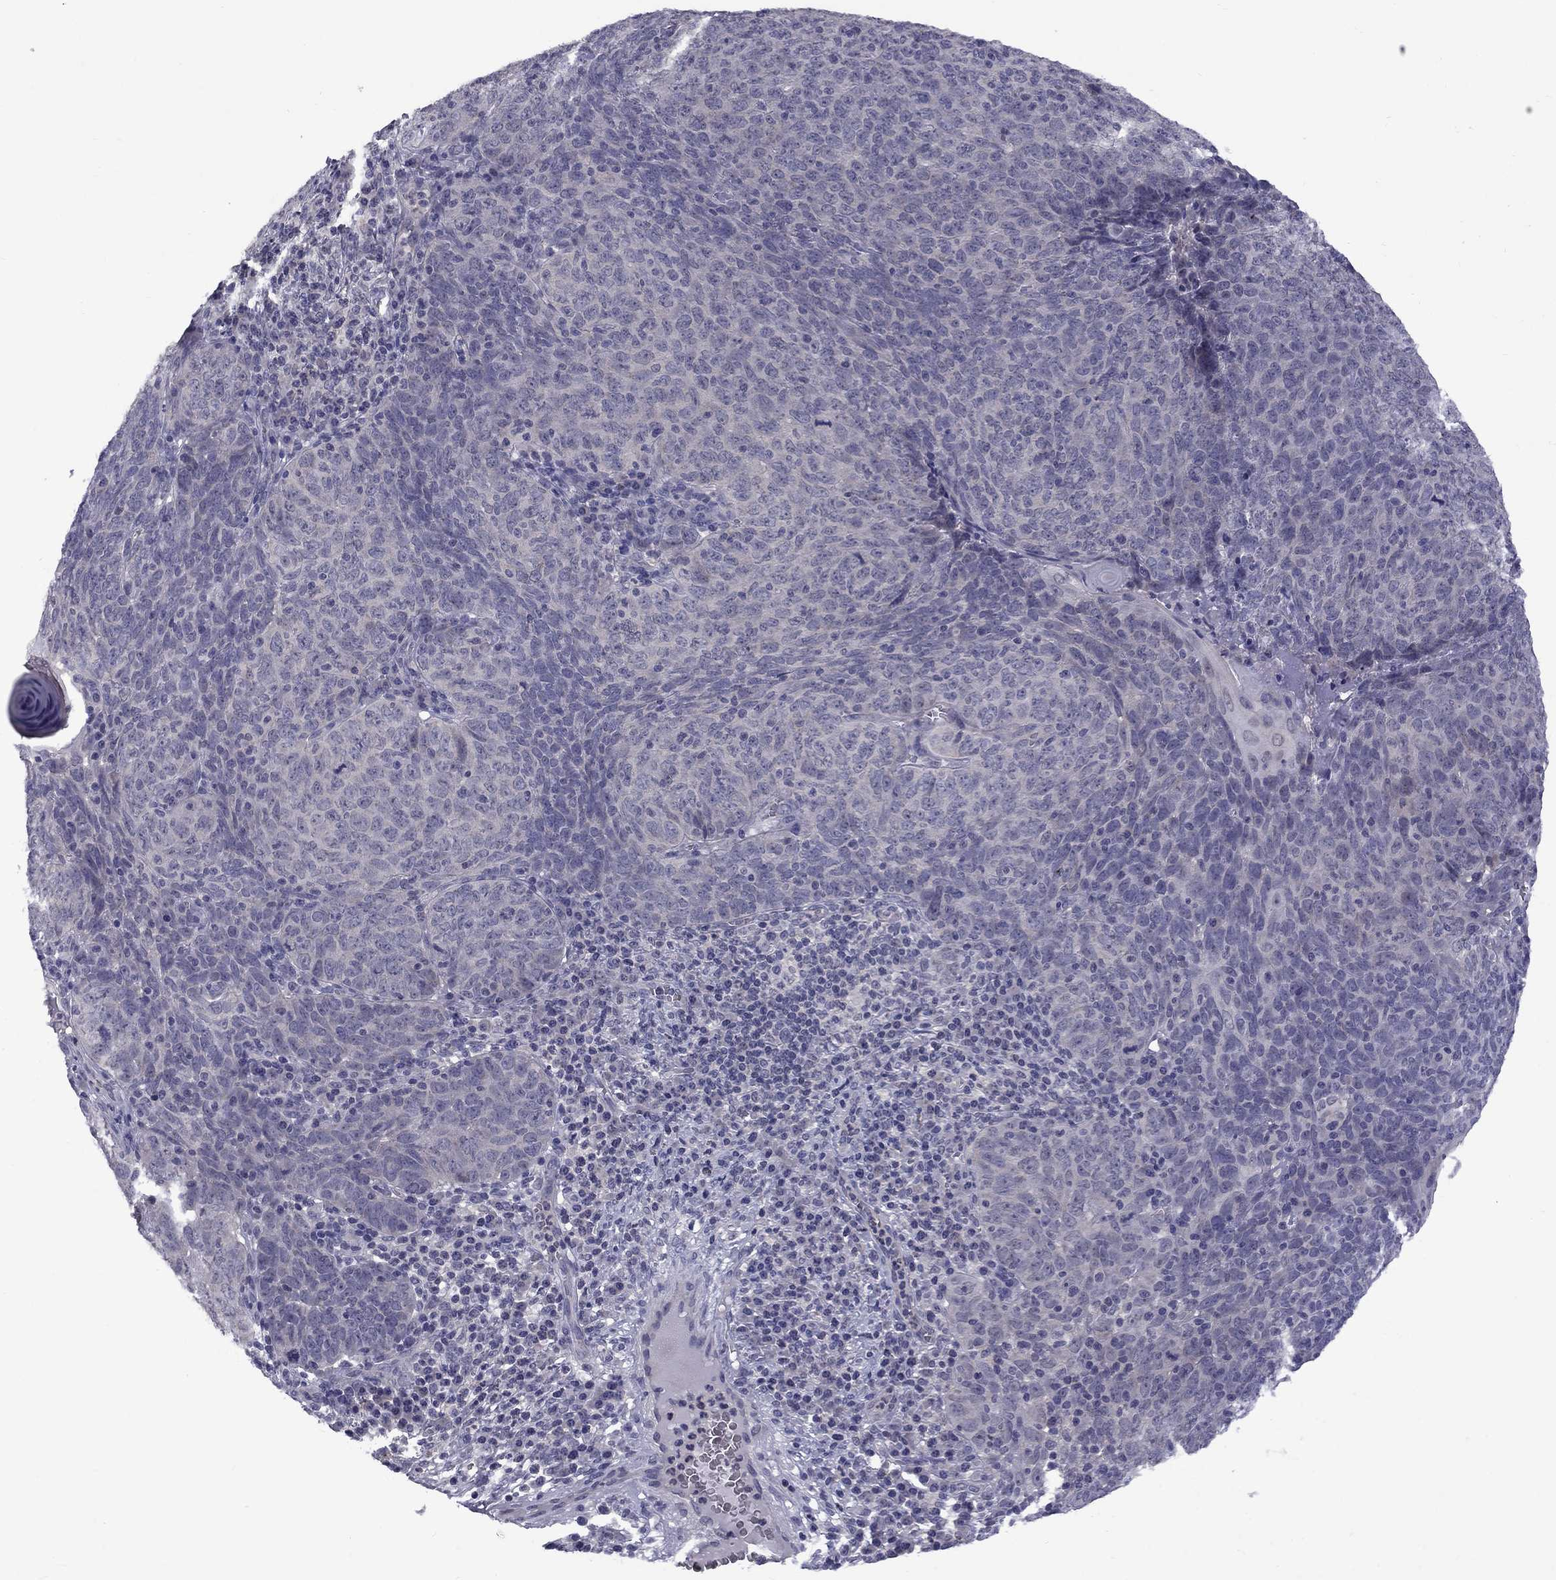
{"staining": {"intensity": "negative", "quantity": "none", "location": "none"}, "tissue": "skin cancer", "cell_type": "Tumor cells", "image_type": "cancer", "snomed": [{"axis": "morphology", "description": "Squamous cell carcinoma, NOS"}, {"axis": "topography", "description": "Skin"}, {"axis": "topography", "description": "Anal"}], "caption": "This is an IHC image of human skin cancer. There is no staining in tumor cells.", "gene": "SNTA1", "patient": {"sex": "female", "age": 51}}